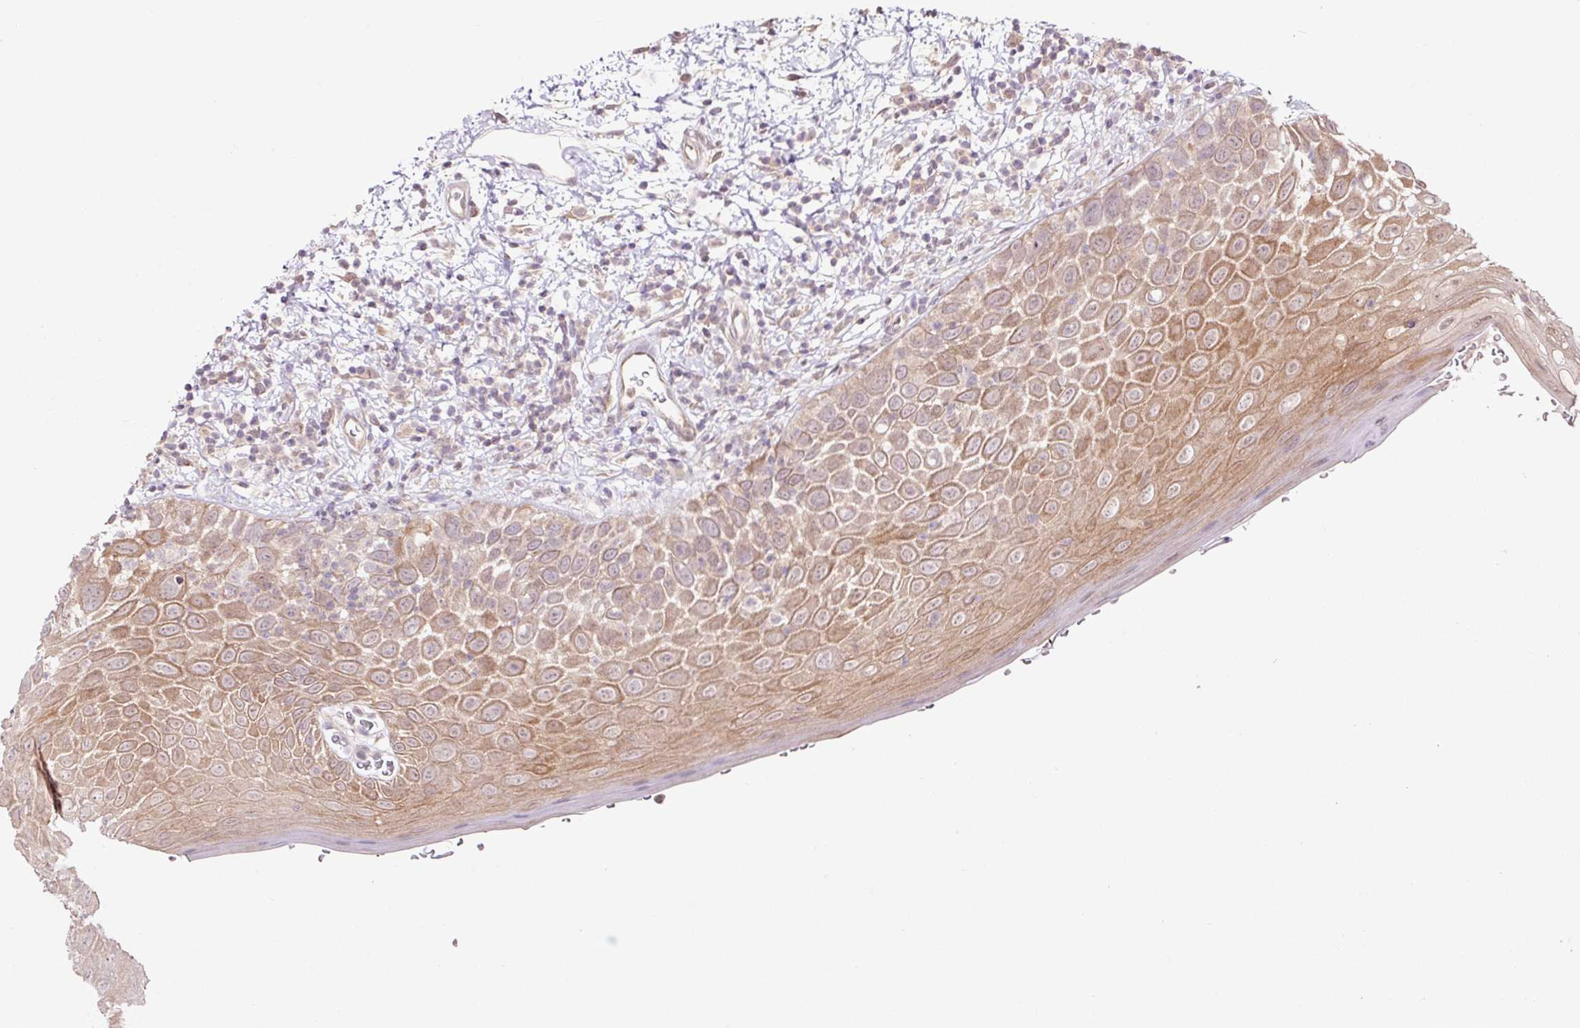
{"staining": {"intensity": "moderate", "quantity": ">75%", "location": "cytoplasmic/membranous"}, "tissue": "oral mucosa", "cell_type": "Squamous epithelial cells", "image_type": "normal", "snomed": [{"axis": "morphology", "description": "Normal tissue, NOS"}, {"axis": "morphology", "description": "Squamous cell carcinoma, NOS"}, {"axis": "topography", "description": "Oral tissue"}, {"axis": "topography", "description": "Tounge, NOS"}, {"axis": "topography", "description": "Head-Neck"}], "caption": "Immunohistochemistry histopathology image of normal oral mucosa: oral mucosa stained using immunohistochemistry (IHC) demonstrates medium levels of moderate protein expression localized specifically in the cytoplasmic/membranous of squamous epithelial cells, appearing as a cytoplasmic/membranous brown color.", "gene": "FBXL14", "patient": {"sex": "male", "age": 76}}